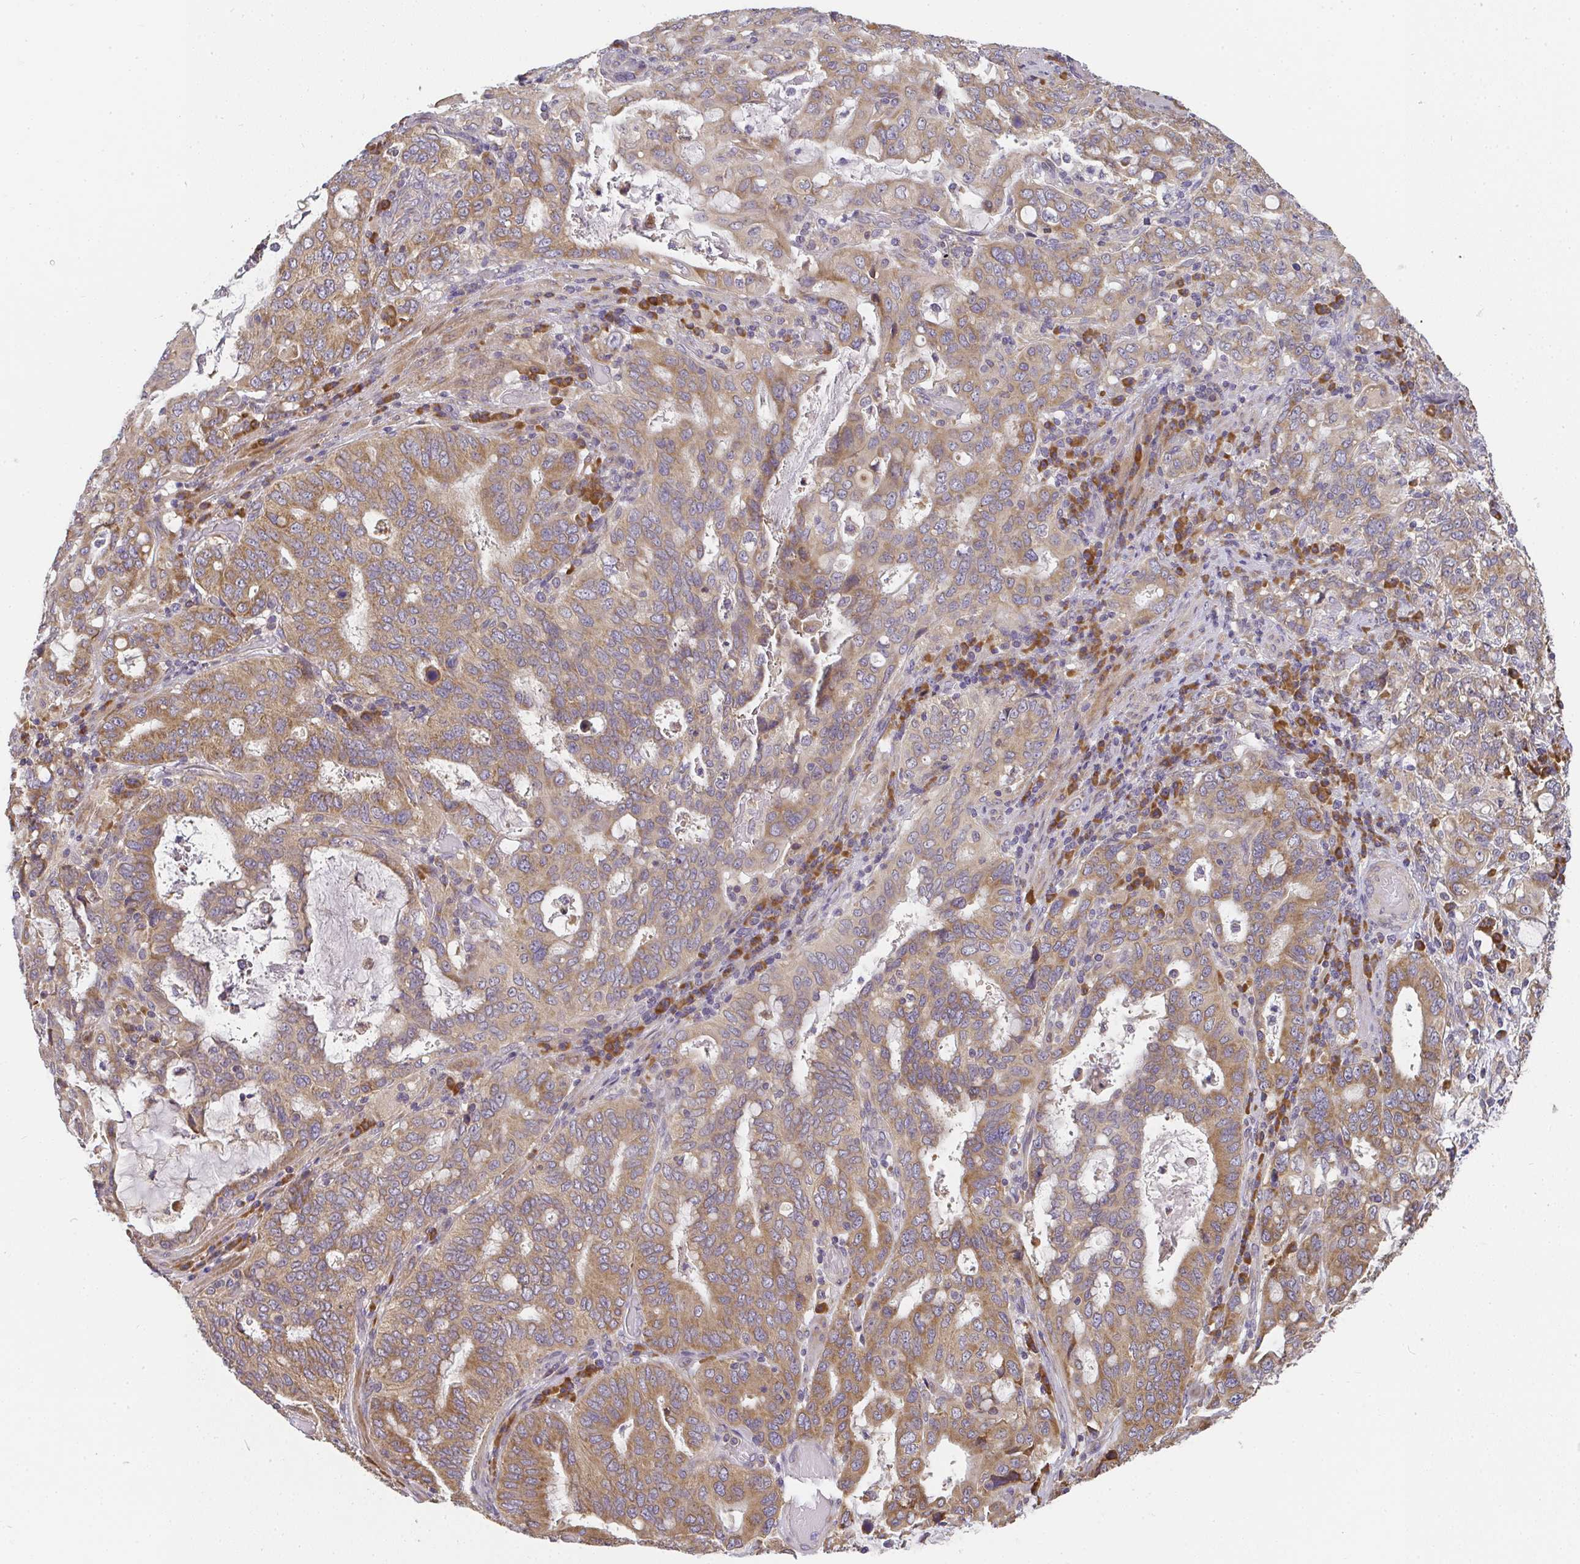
{"staining": {"intensity": "moderate", "quantity": ">75%", "location": "cytoplasmic/membranous"}, "tissue": "stomach cancer", "cell_type": "Tumor cells", "image_type": "cancer", "snomed": [{"axis": "morphology", "description": "Adenocarcinoma, NOS"}, {"axis": "topography", "description": "Stomach, upper"}, {"axis": "topography", "description": "Stomach"}], "caption": "A high-resolution histopathology image shows immunohistochemistry (IHC) staining of stomach cancer, which displays moderate cytoplasmic/membranous positivity in about >75% of tumor cells.", "gene": "SLC35B3", "patient": {"sex": "male", "age": 62}}